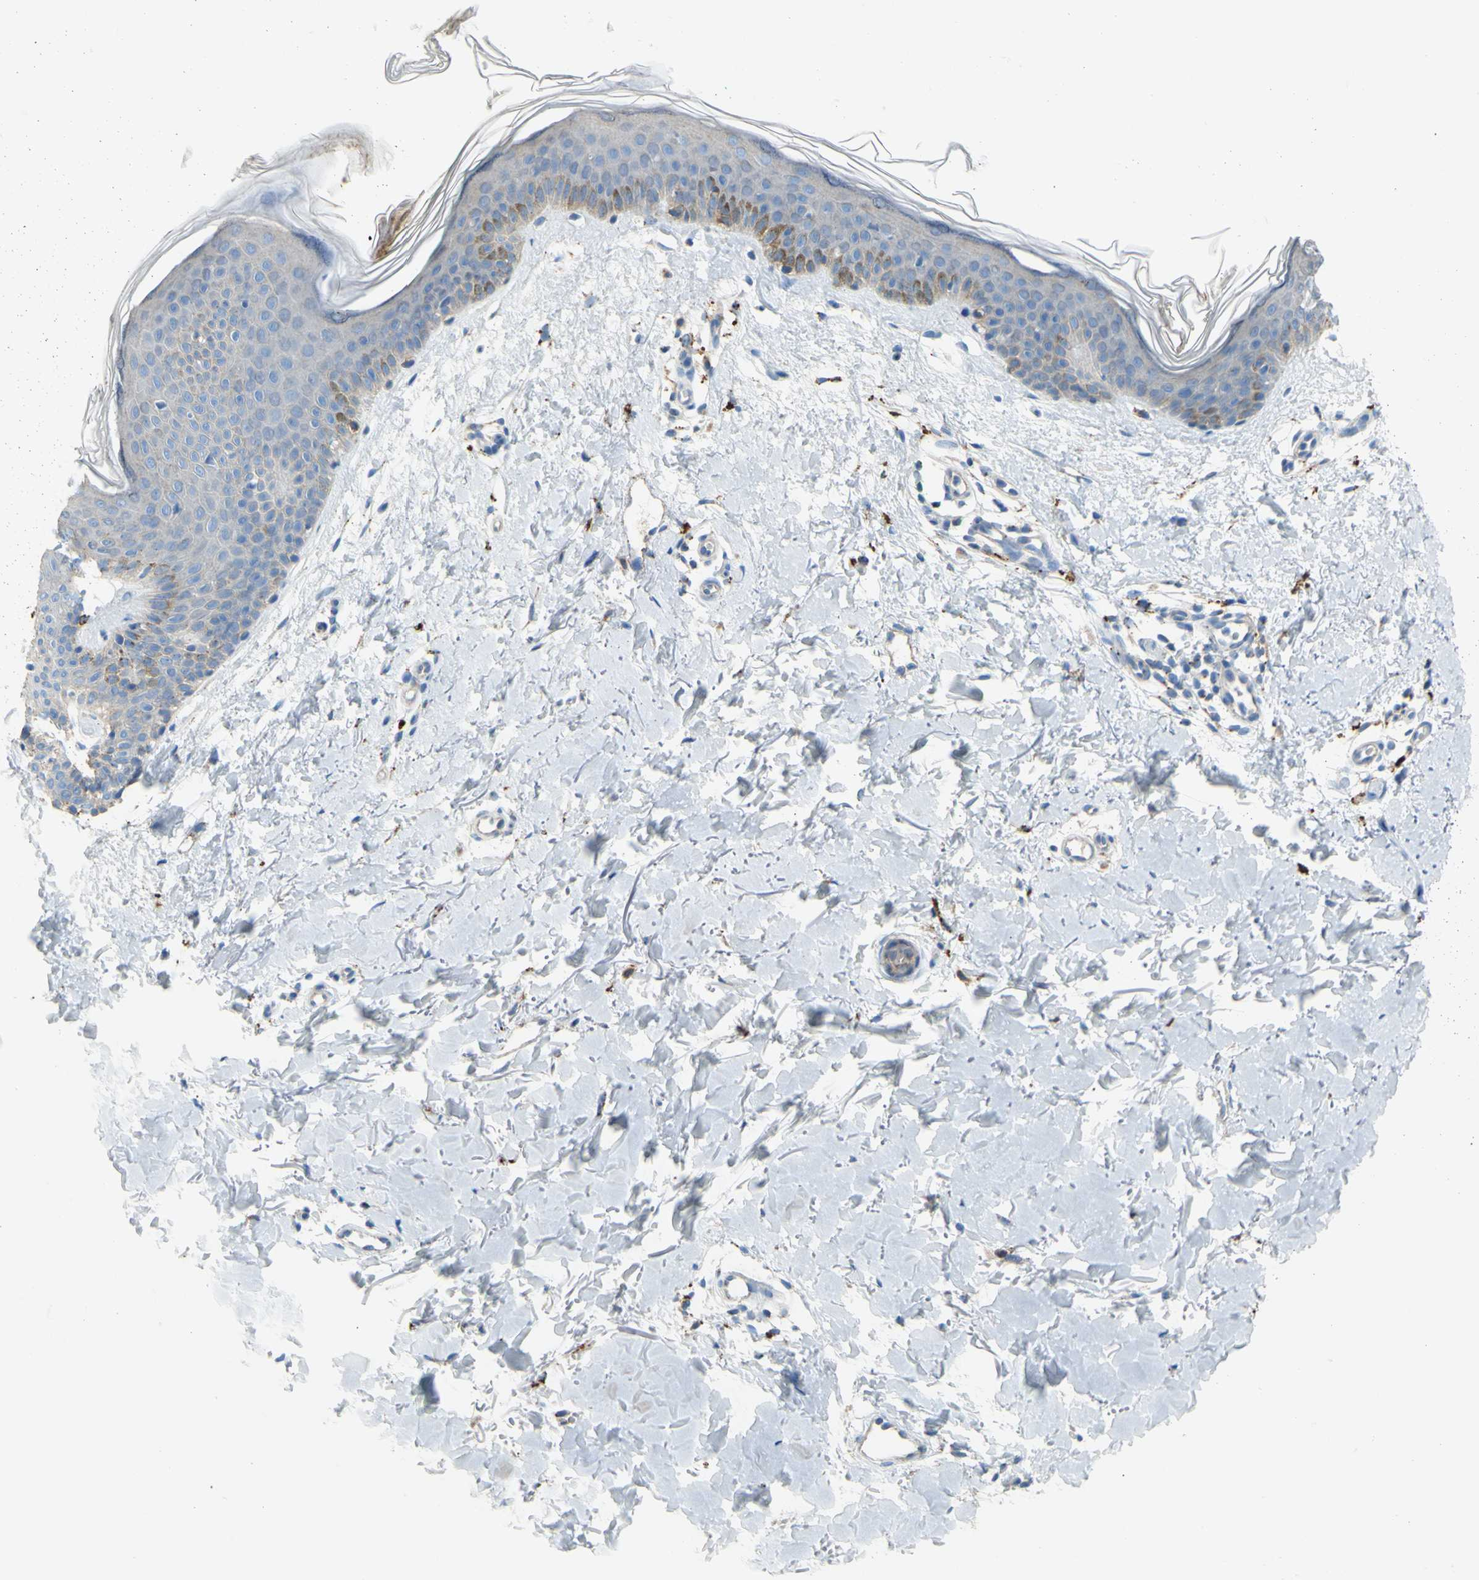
{"staining": {"intensity": "negative", "quantity": "none", "location": "none"}, "tissue": "skin", "cell_type": "Fibroblasts", "image_type": "normal", "snomed": [{"axis": "morphology", "description": "Normal tissue, NOS"}, {"axis": "topography", "description": "Skin"}], "caption": "Human skin stained for a protein using IHC demonstrates no expression in fibroblasts.", "gene": "CTSD", "patient": {"sex": "female", "age": 56}}